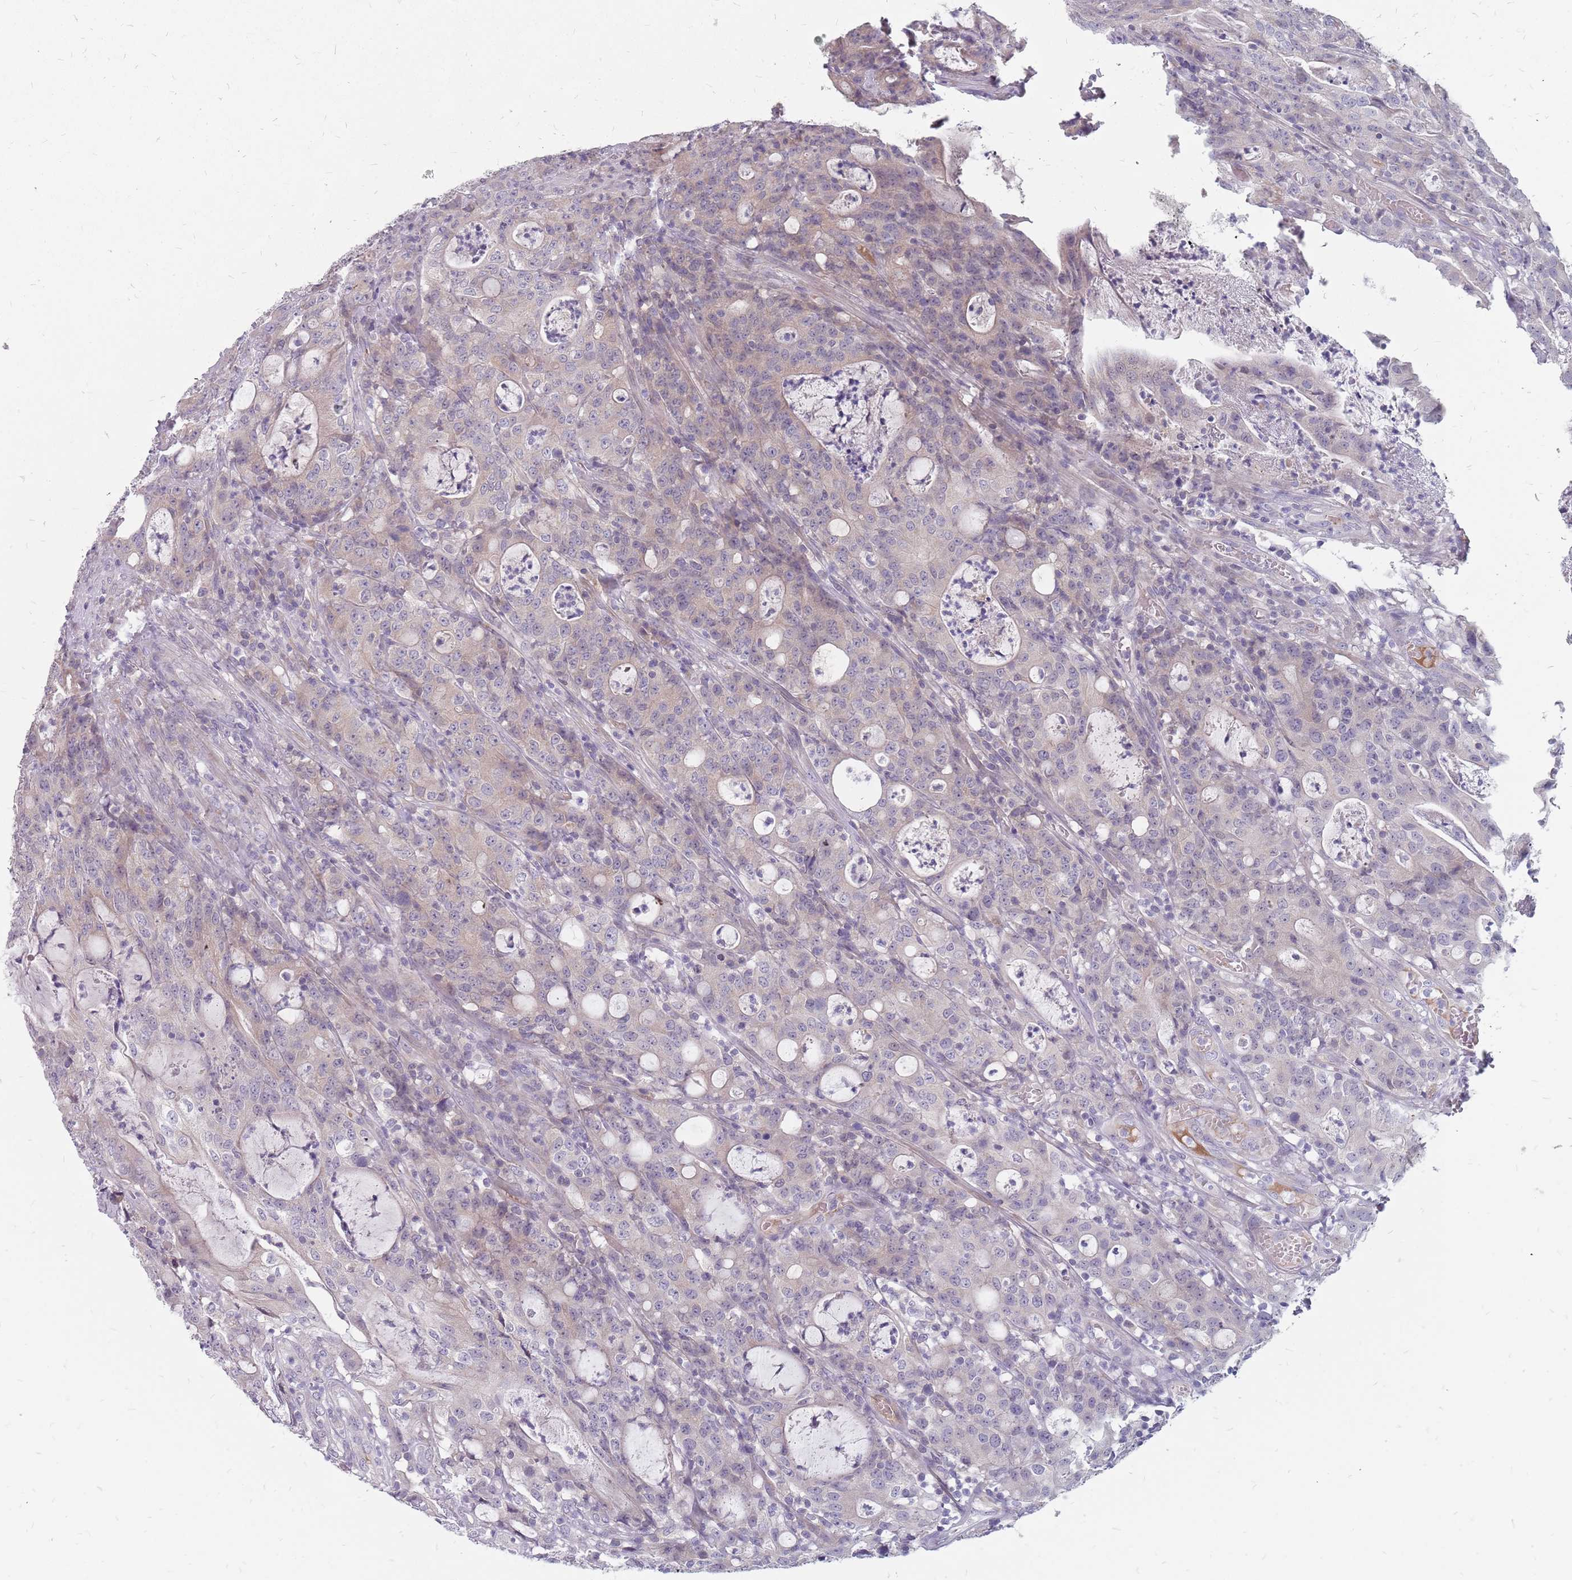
{"staining": {"intensity": "negative", "quantity": "none", "location": "none"}, "tissue": "colorectal cancer", "cell_type": "Tumor cells", "image_type": "cancer", "snomed": [{"axis": "morphology", "description": "Adenocarcinoma, NOS"}, {"axis": "topography", "description": "Colon"}], "caption": "Tumor cells are negative for brown protein staining in adenocarcinoma (colorectal). (DAB (3,3'-diaminobenzidine) immunohistochemistry (IHC), high magnification).", "gene": "CMTR2", "patient": {"sex": "male", "age": 83}}